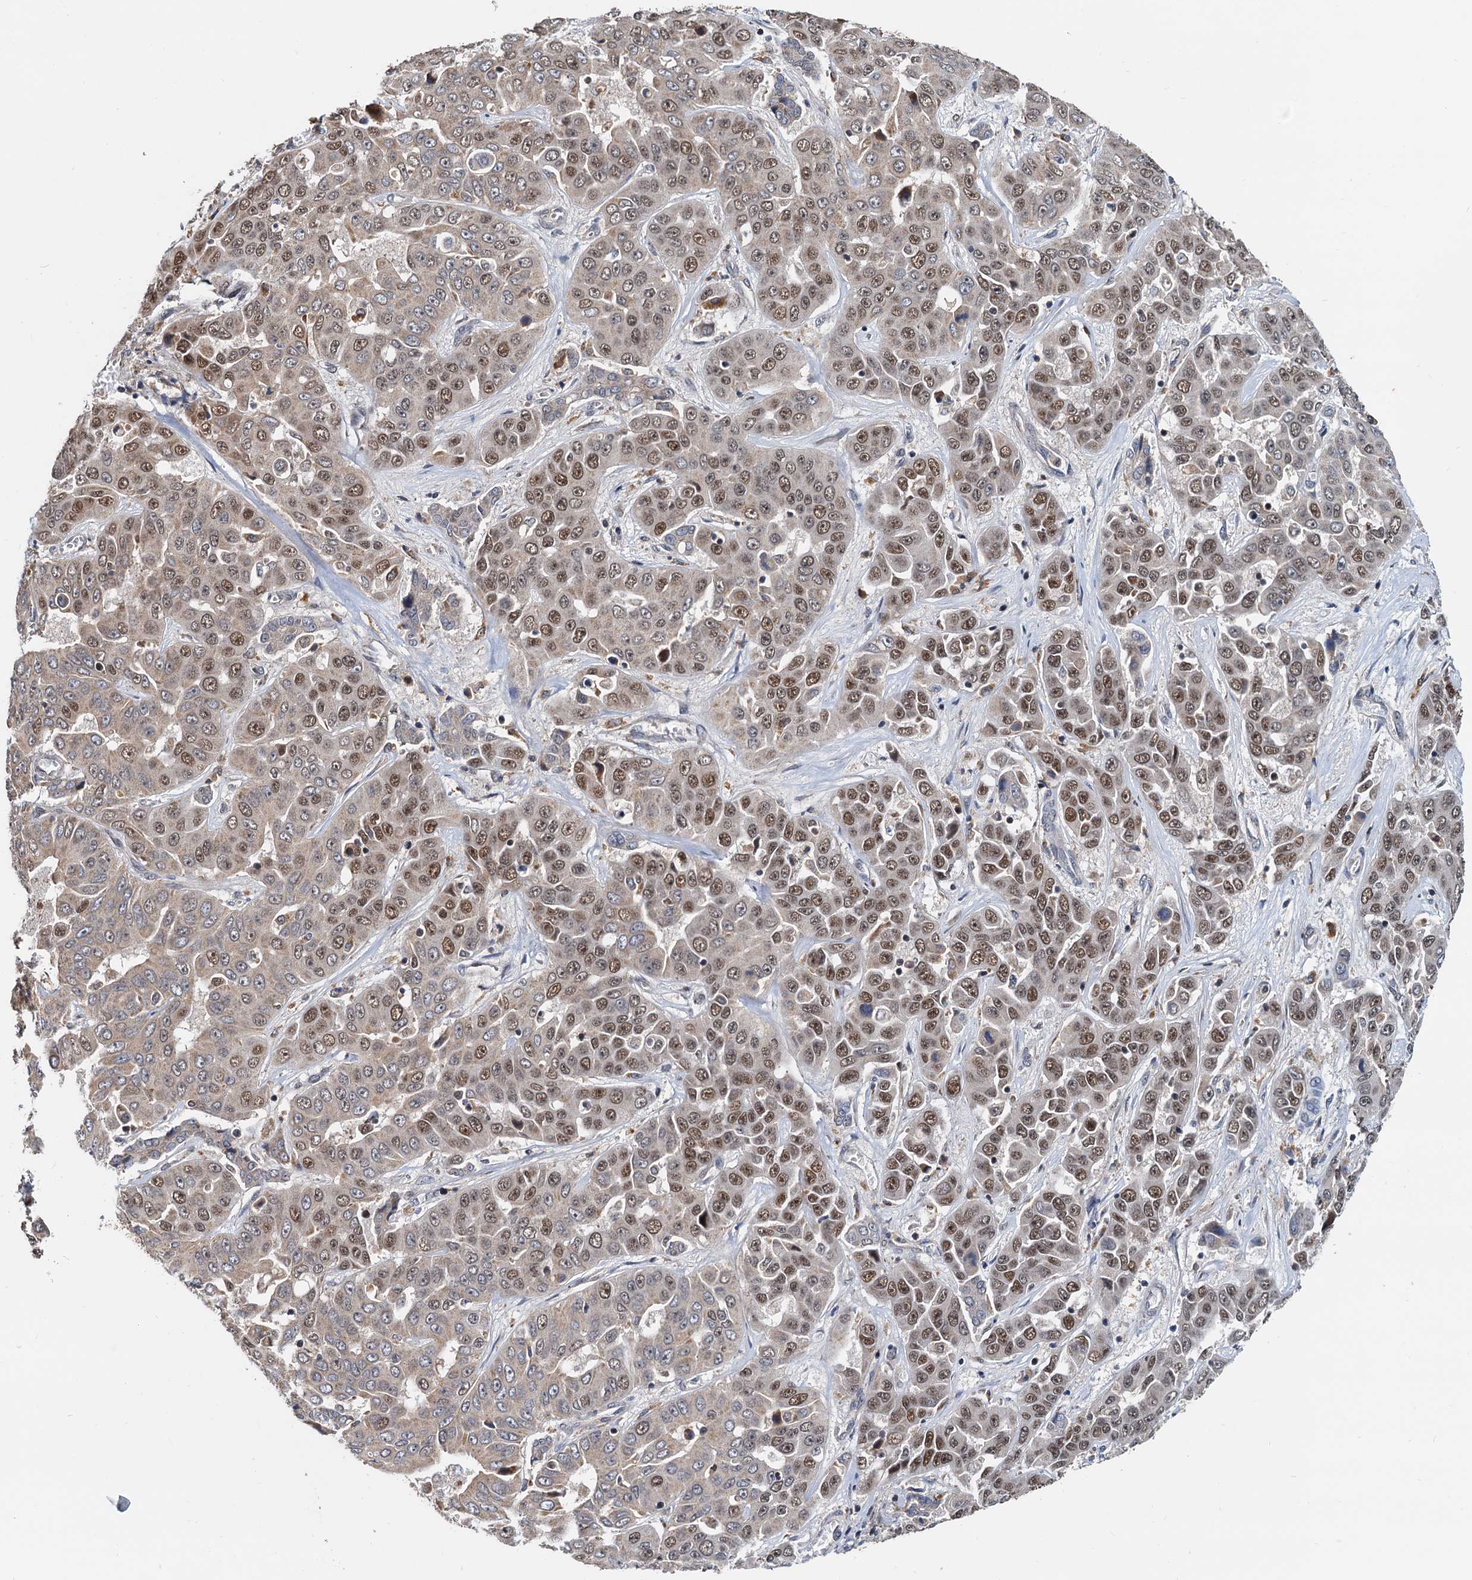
{"staining": {"intensity": "moderate", "quantity": ">75%", "location": "nuclear"}, "tissue": "liver cancer", "cell_type": "Tumor cells", "image_type": "cancer", "snomed": [{"axis": "morphology", "description": "Cholangiocarcinoma"}, {"axis": "topography", "description": "Liver"}], "caption": "Brown immunohistochemical staining in human liver cholangiocarcinoma displays moderate nuclear staining in about >75% of tumor cells.", "gene": "MCMBP", "patient": {"sex": "female", "age": 52}}